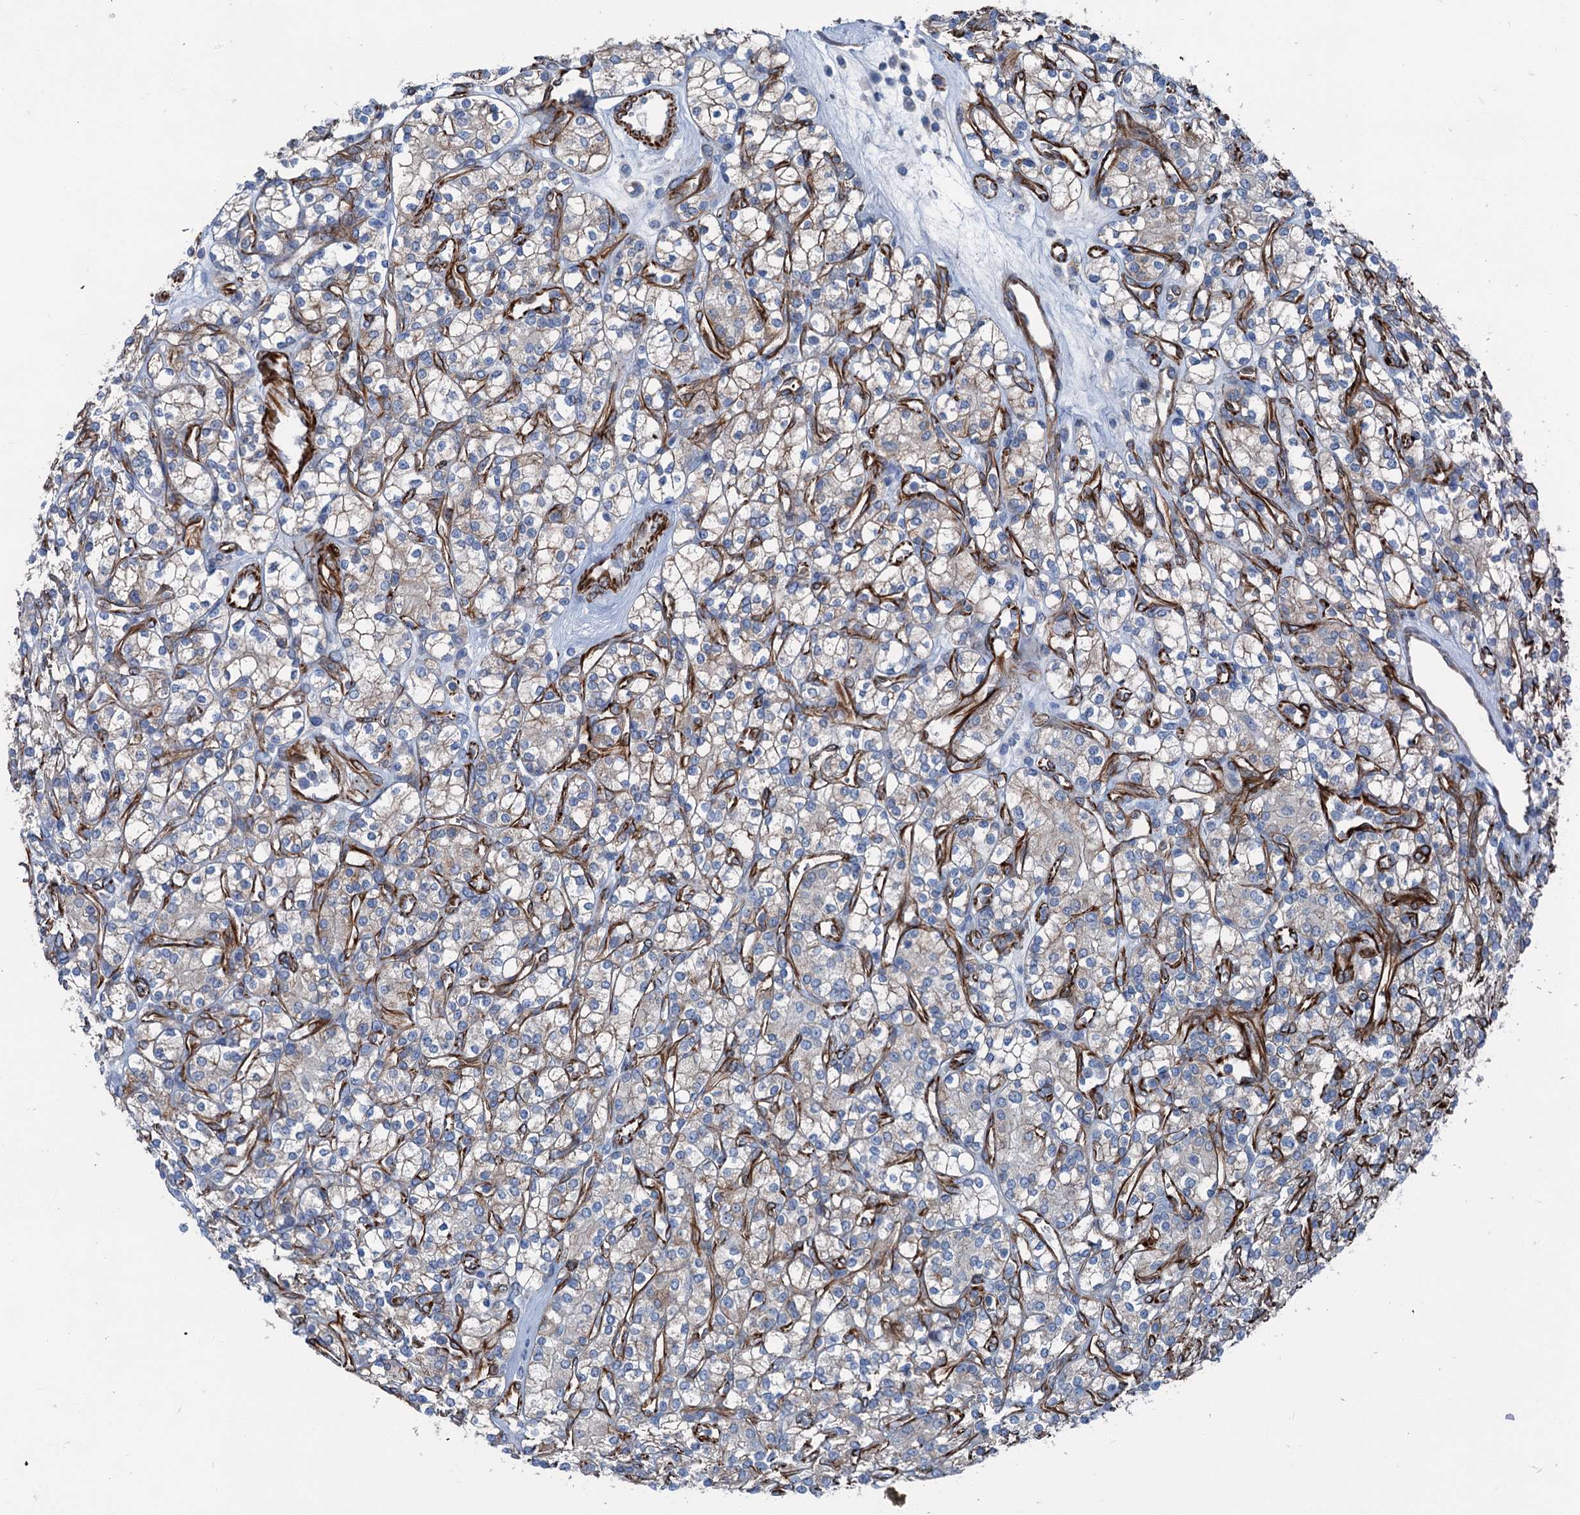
{"staining": {"intensity": "weak", "quantity": "<25%", "location": "cytoplasmic/membranous"}, "tissue": "renal cancer", "cell_type": "Tumor cells", "image_type": "cancer", "snomed": [{"axis": "morphology", "description": "Adenocarcinoma, NOS"}, {"axis": "topography", "description": "Kidney"}], "caption": "Immunohistochemical staining of renal cancer demonstrates no significant staining in tumor cells. Nuclei are stained in blue.", "gene": "CALCOCO1", "patient": {"sex": "male", "age": 77}}